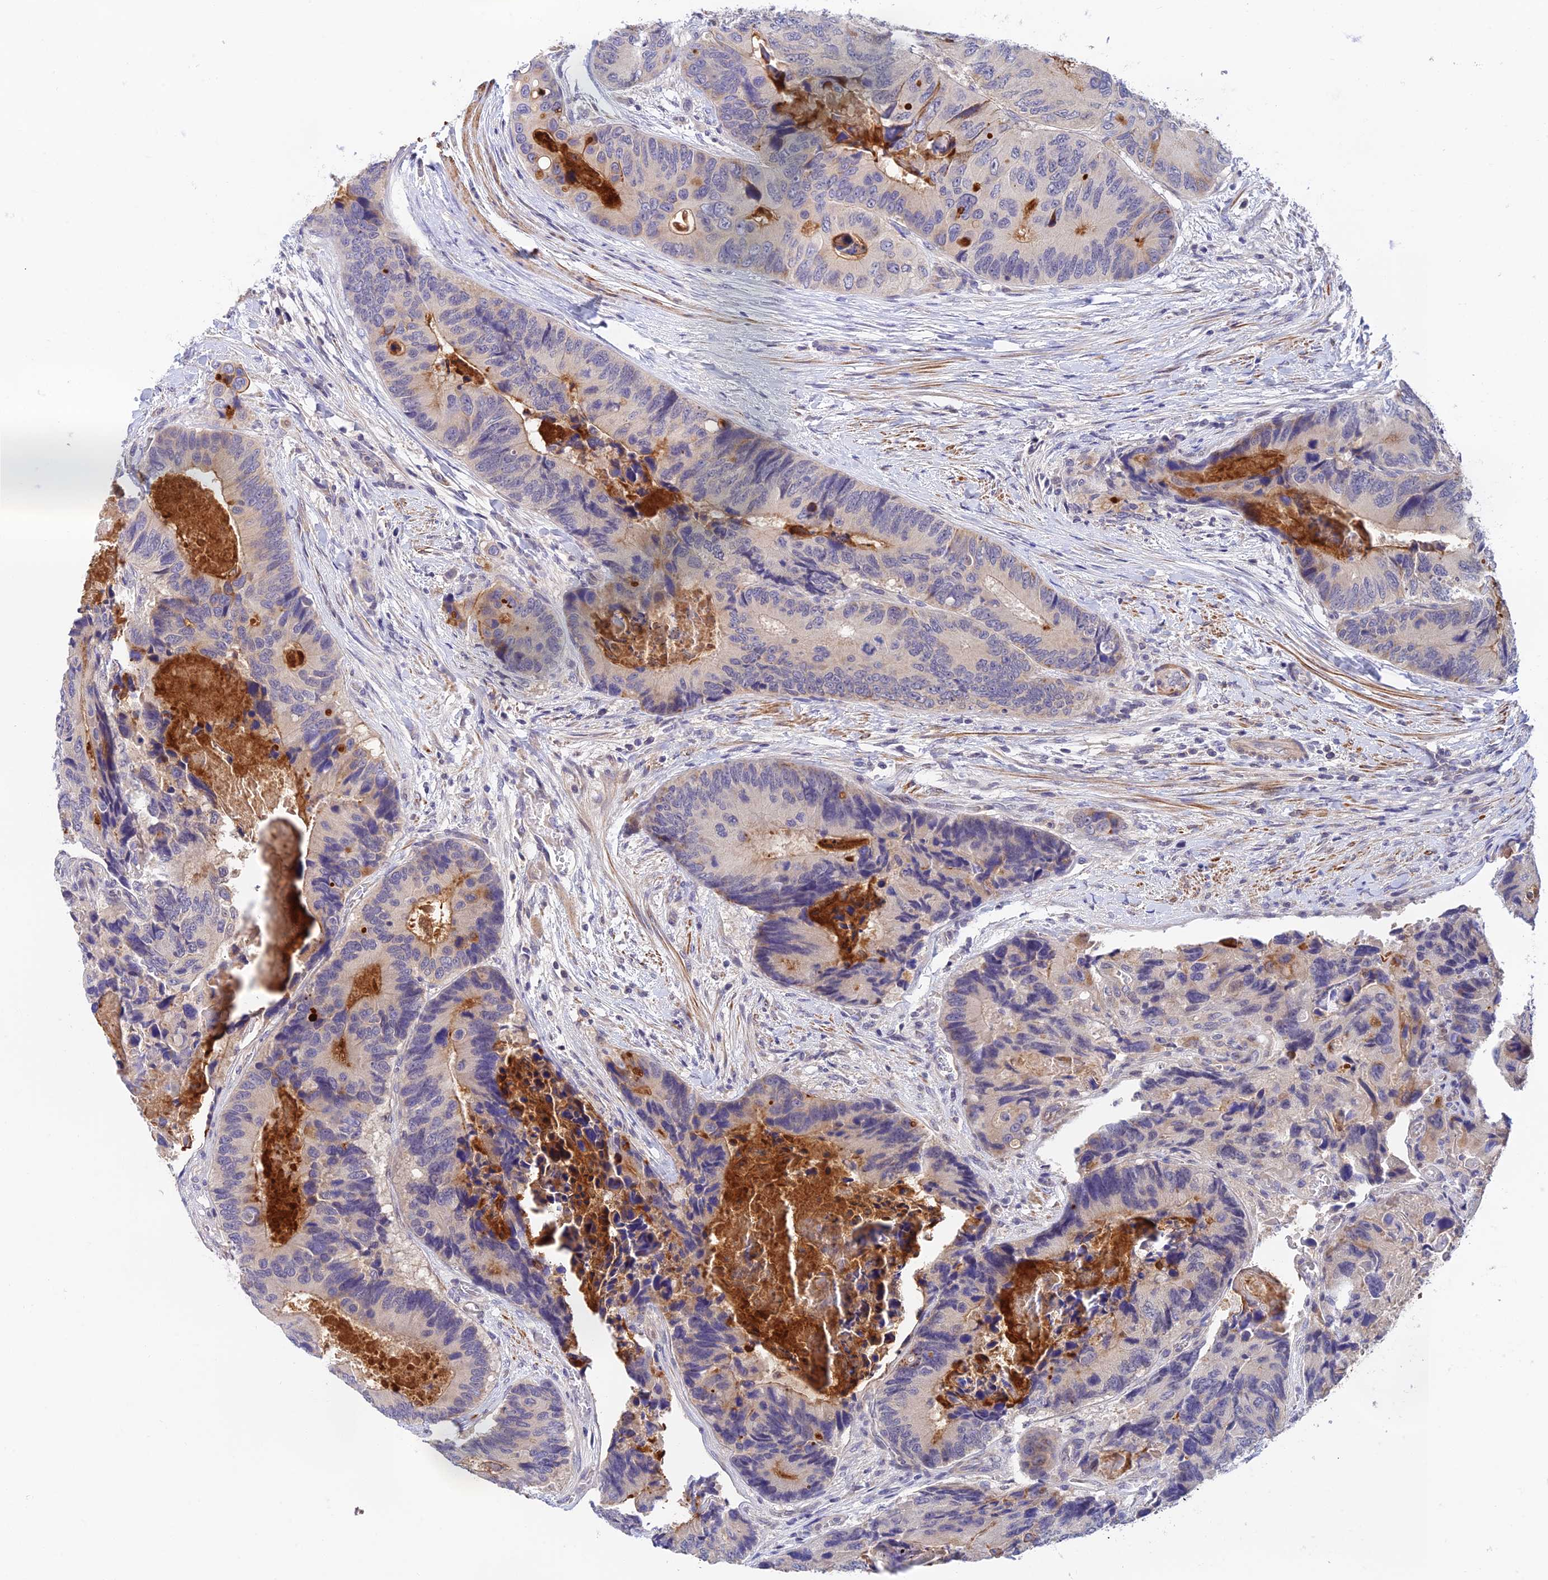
{"staining": {"intensity": "weak", "quantity": "<25%", "location": "cytoplasmic/membranous"}, "tissue": "colorectal cancer", "cell_type": "Tumor cells", "image_type": "cancer", "snomed": [{"axis": "morphology", "description": "Adenocarcinoma, NOS"}, {"axis": "topography", "description": "Colon"}], "caption": "IHC histopathology image of neoplastic tissue: human colorectal adenocarcinoma stained with DAB (3,3'-diaminobenzidine) displays no significant protein staining in tumor cells.", "gene": "CWH43", "patient": {"sex": "male", "age": 84}}